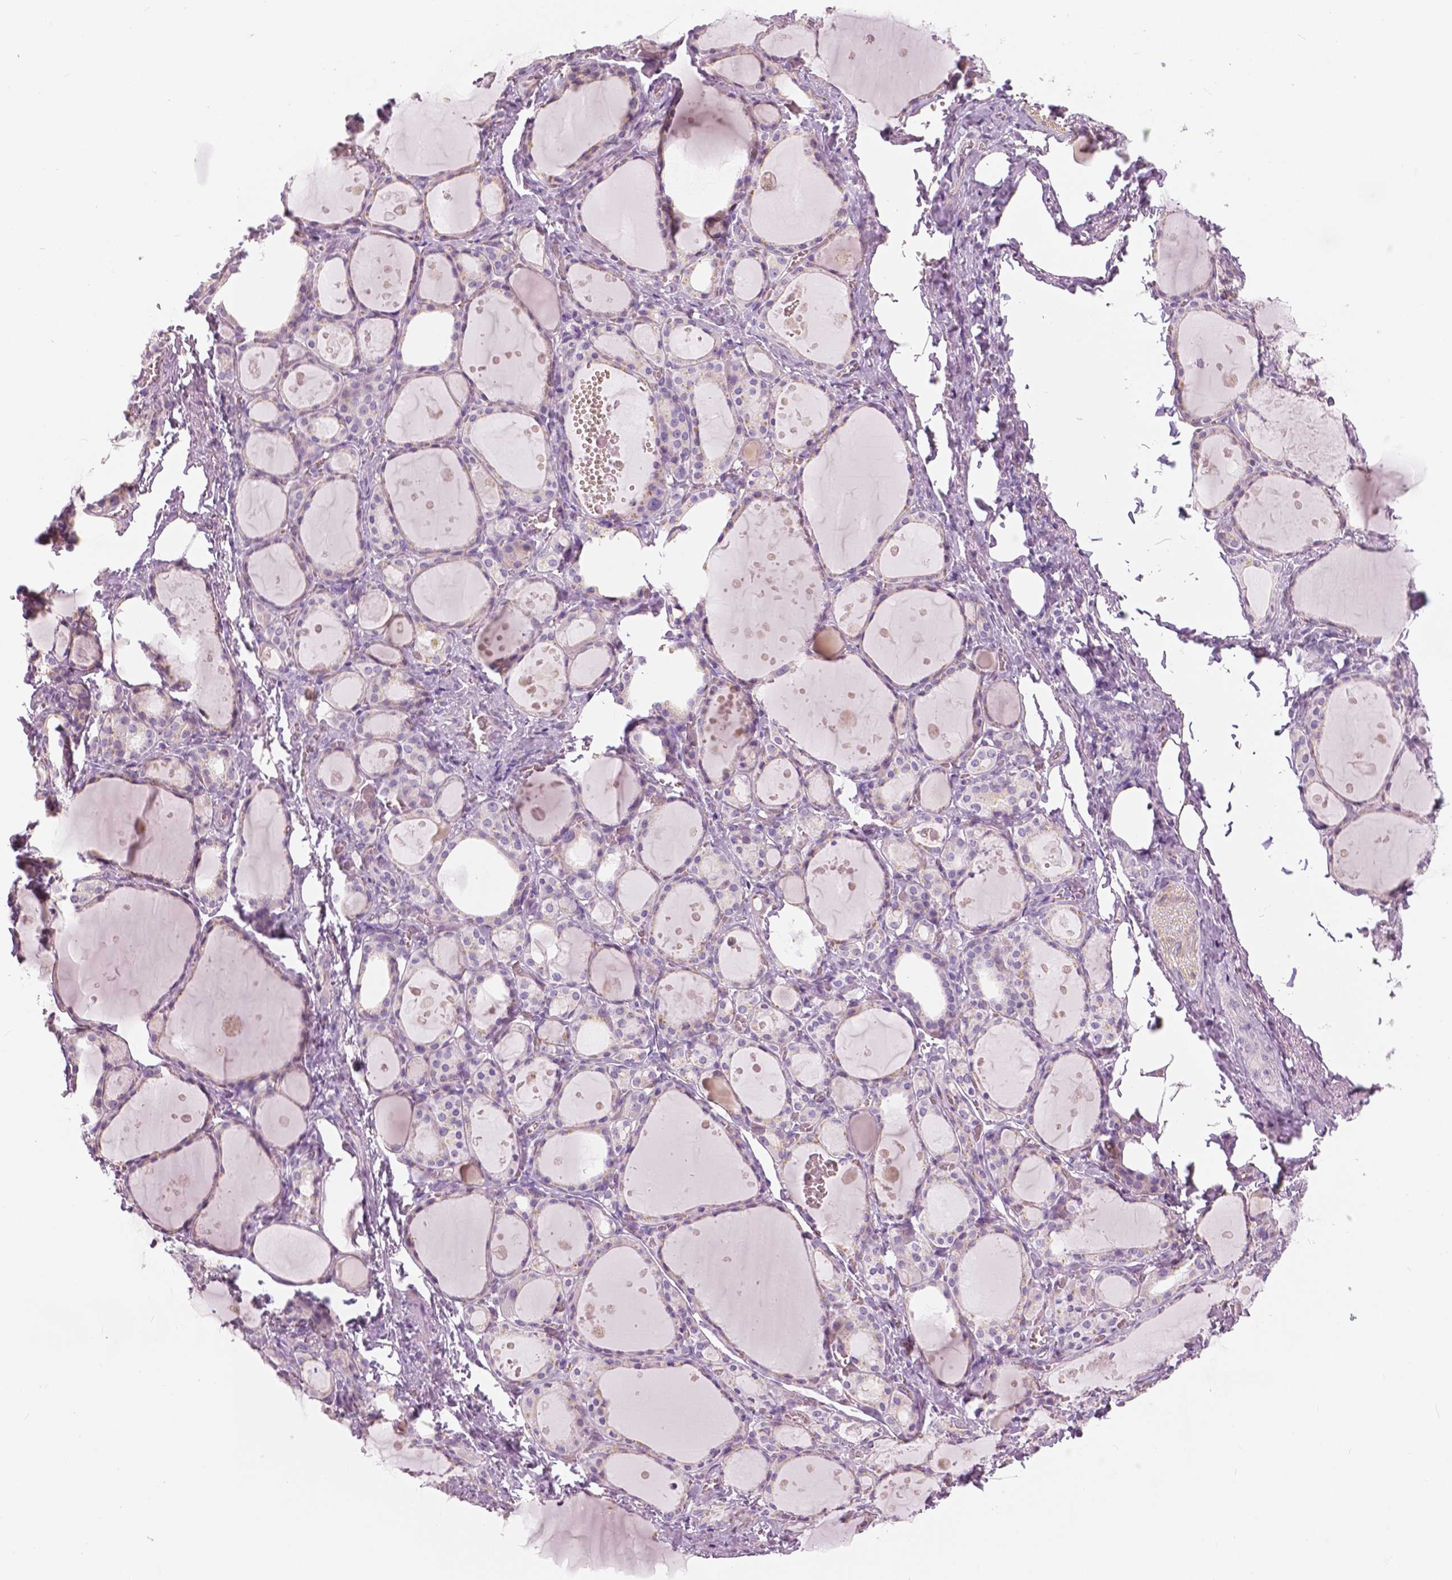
{"staining": {"intensity": "weak", "quantity": "<25%", "location": "cytoplasmic/membranous"}, "tissue": "thyroid gland", "cell_type": "Glandular cells", "image_type": "normal", "snomed": [{"axis": "morphology", "description": "Normal tissue, NOS"}, {"axis": "topography", "description": "Thyroid gland"}], "caption": "This is an immunohistochemistry histopathology image of benign thyroid gland. There is no expression in glandular cells.", "gene": "SLC24A1", "patient": {"sex": "male", "age": 68}}